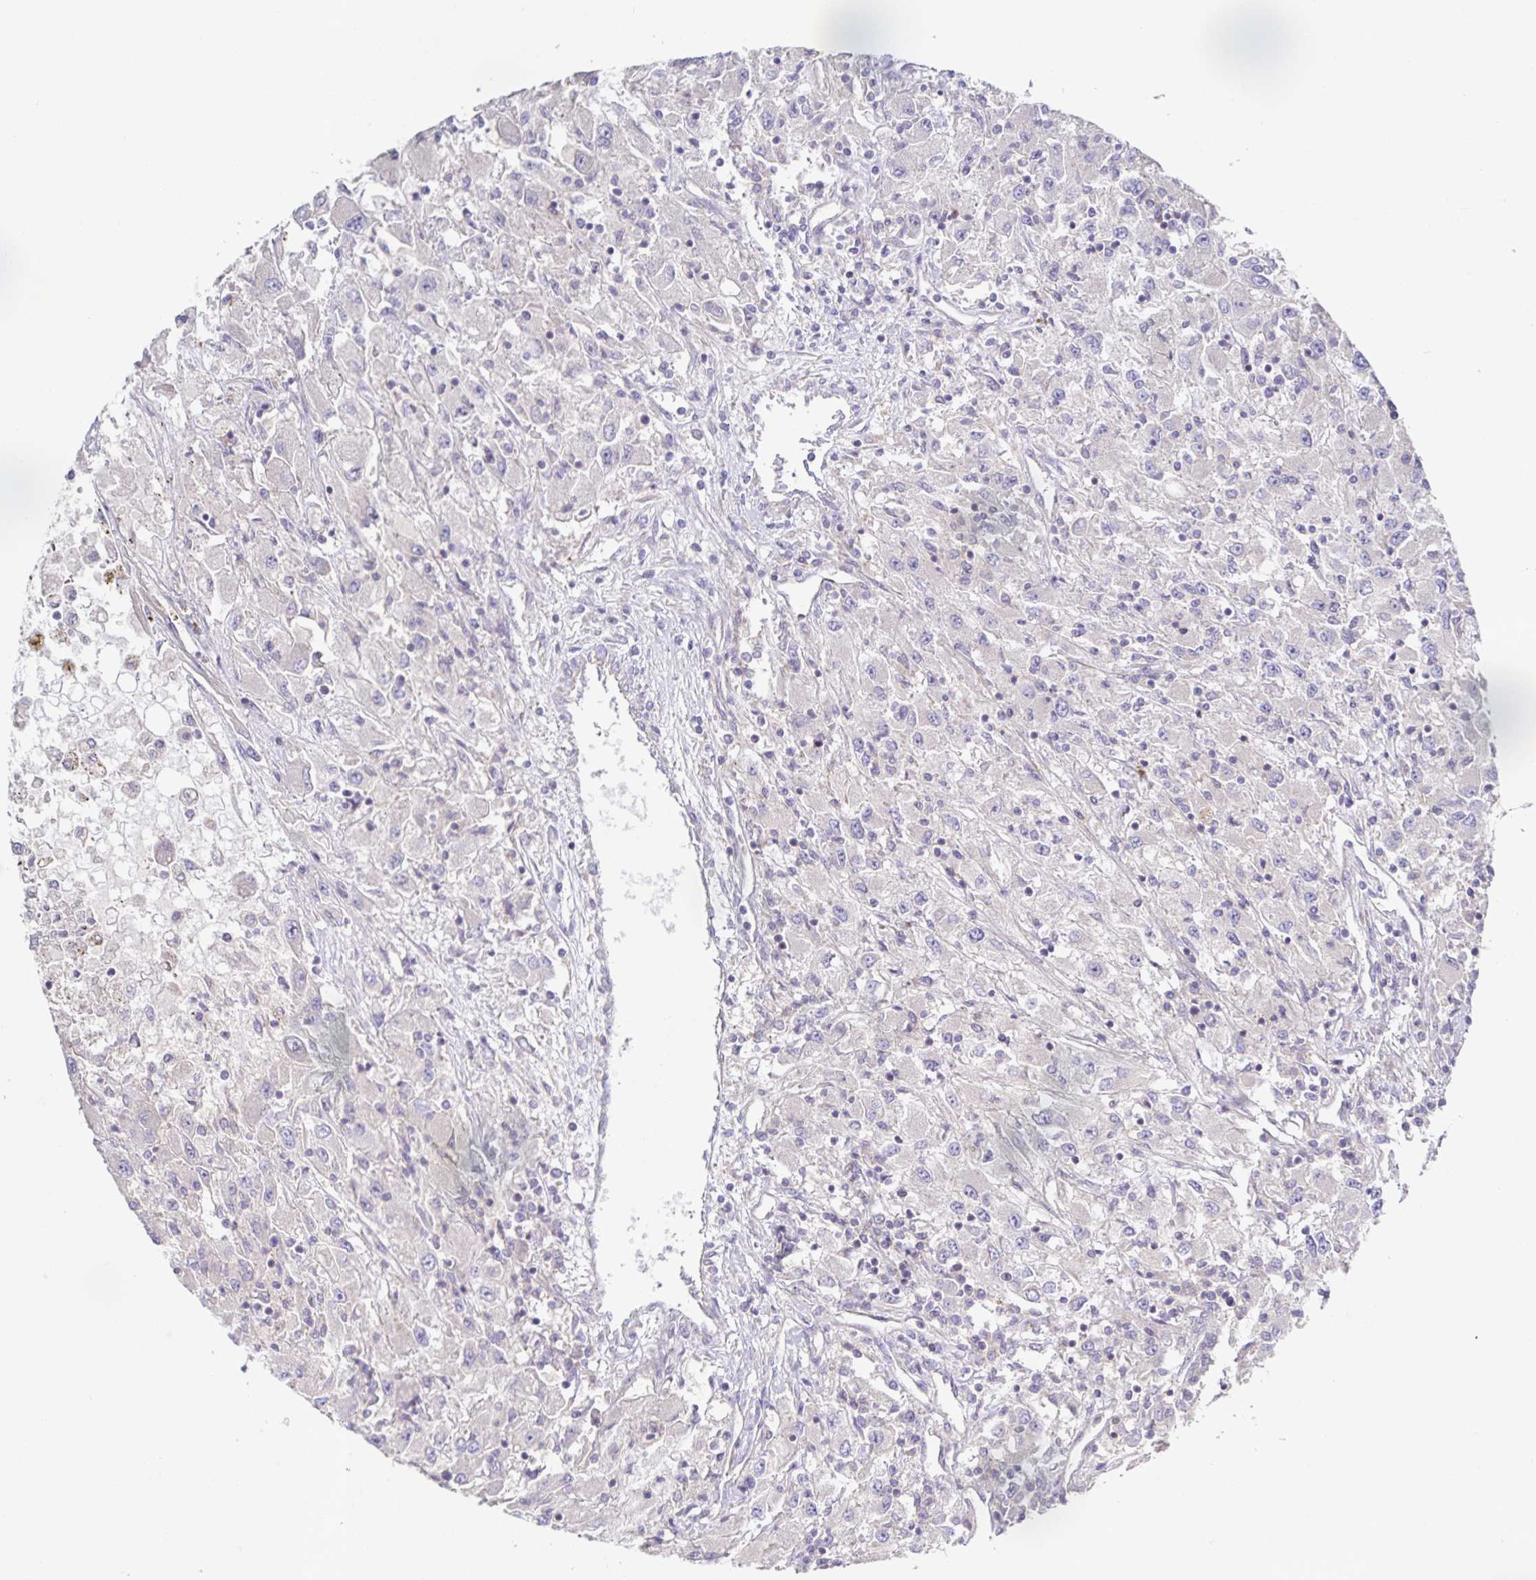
{"staining": {"intensity": "negative", "quantity": "none", "location": "none"}, "tissue": "renal cancer", "cell_type": "Tumor cells", "image_type": "cancer", "snomed": [{"axis": "morphology", "description": "Adenocarcinoma, NOS"}, {"axis": "topography", "description": "Kidney"}], "caption": "Immunohistochemistry image of human renal adenocarcinoma stained for a protein (brown), which shows no staining in tumor cells.", "gene": "METTL22", "patient": {"sex": "female", "age": 67}}